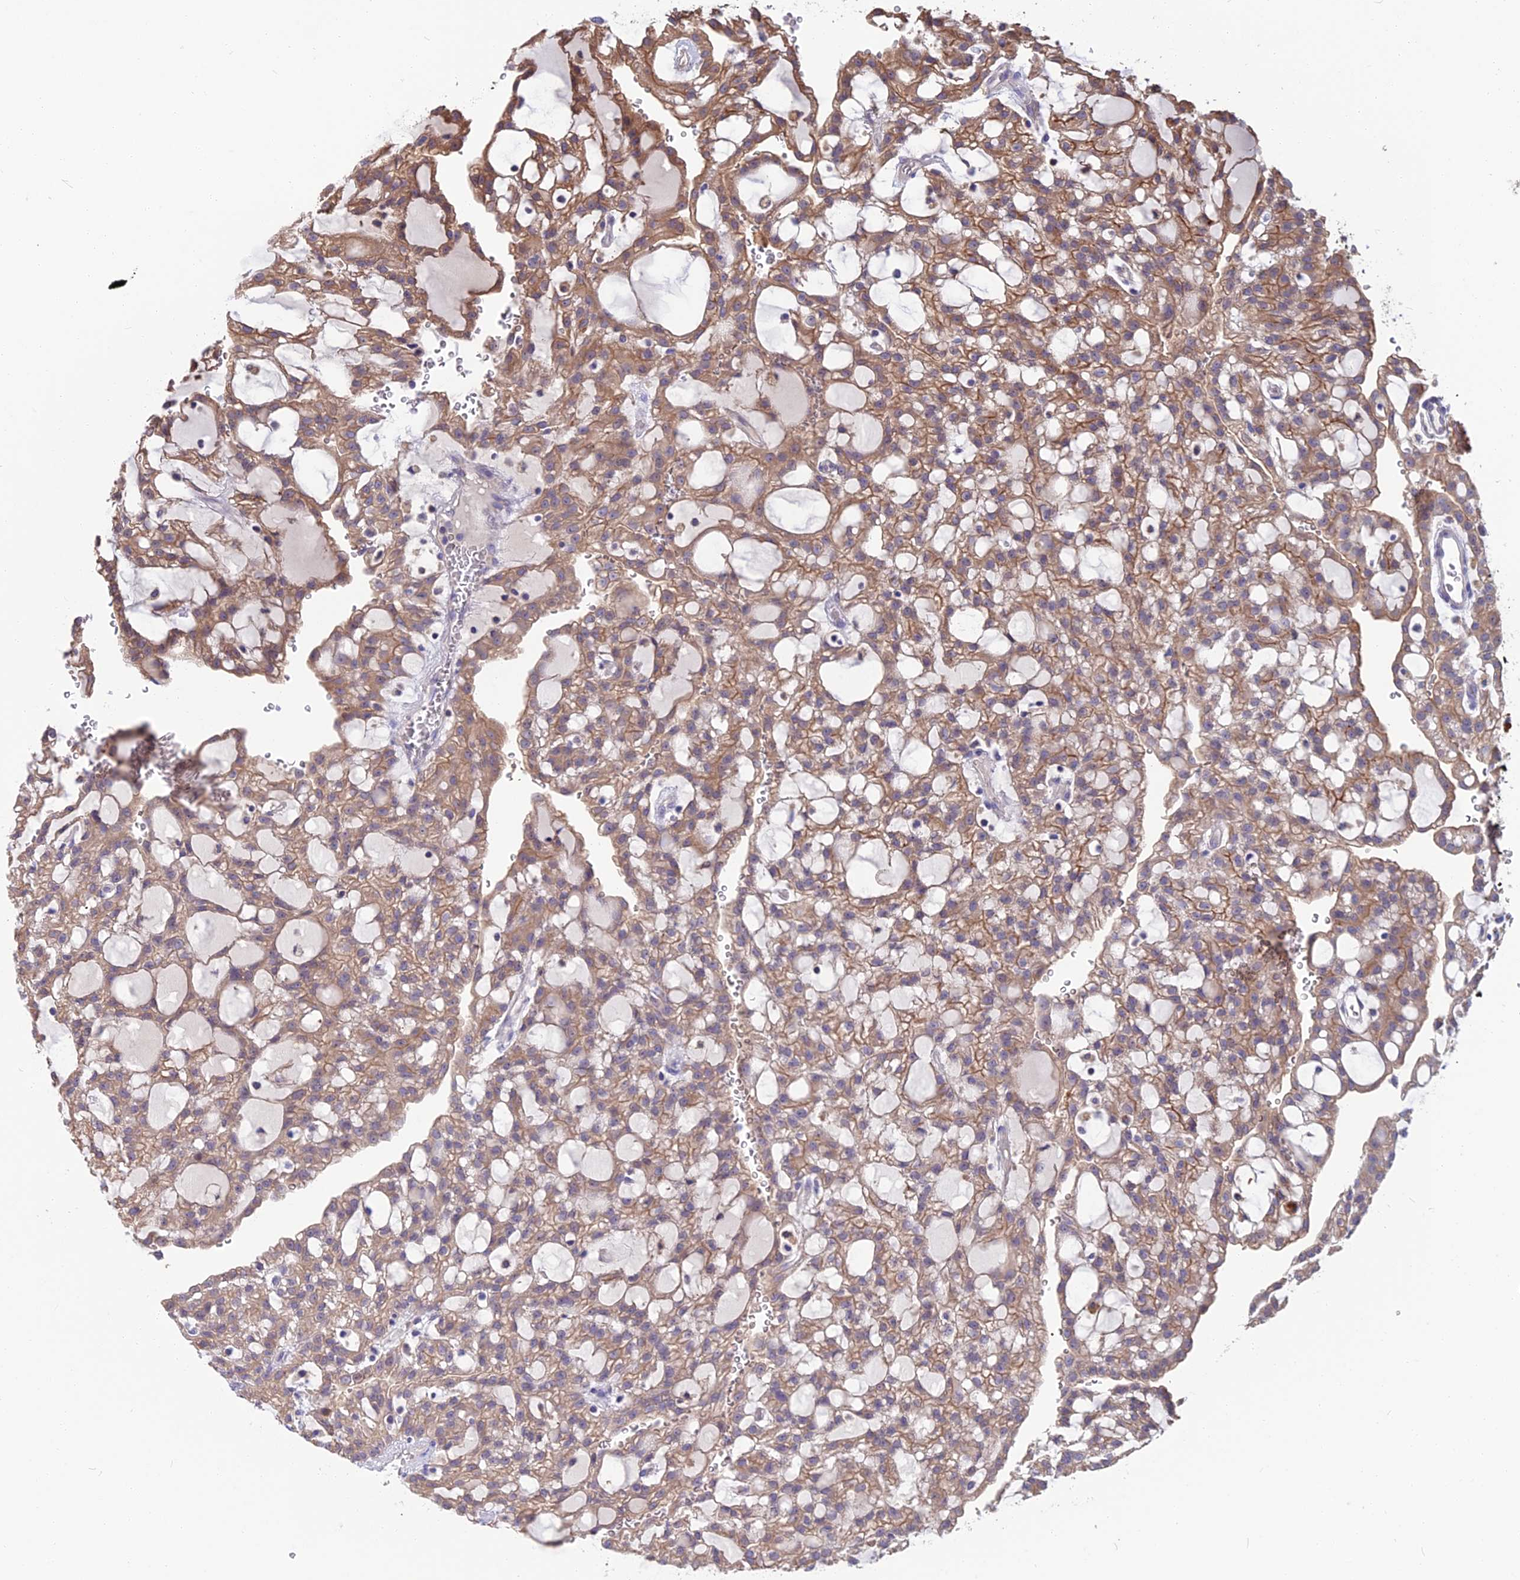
{"staining": {"intensity": "moderate", "quantity": "25%-75%", "location": "cytoplasmic/membranous"}, "tissue": "renal cancer", "cell_type": "Tumor cells", "image_type": "cancer", "snomed": [{"axis": "morphology", "description": "Adenocarcinoma, NOS"}, {"axis": "topography", "description": "Kidney"}], "caption": "High-magnification brightfield microscopy of renal cancer stained with DAB (brown) and counterstained with hematoxylin (blue). tumor cells exhibit moderate cytoplasmic/membranous expression is present in about25%-75% of cells.", "gene": "SNAP91", "patient": {"sex": "male", "age": 63}}